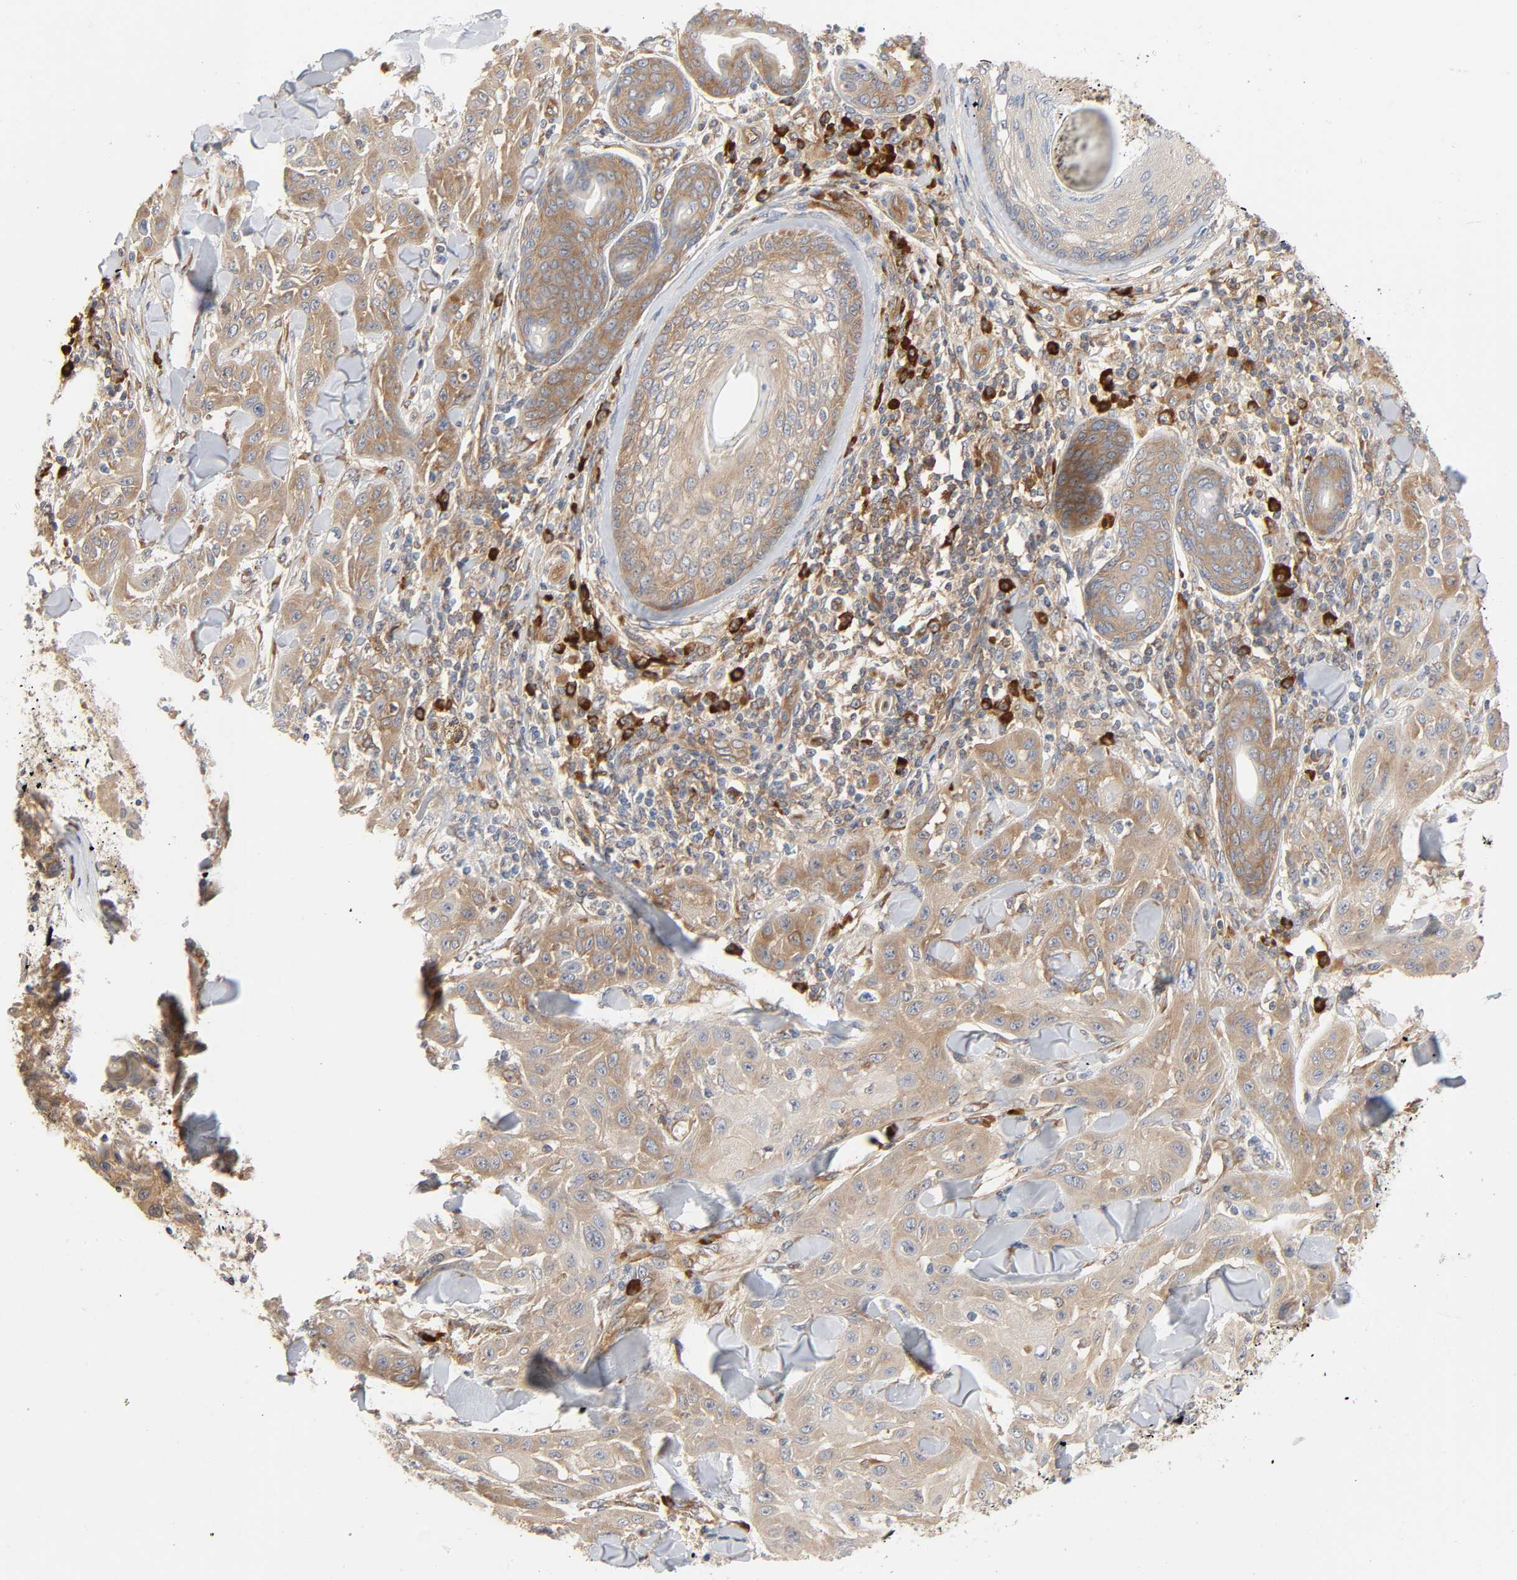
{"staining": {"intensity": "weak", "quantity": ">75%", "location": "cytoplasmic/membranous"}, "tissue": "skin cancer", "cell_type": "Tumor cells", "image_type": "cancer", "snomed": [{"axis": "morphology", "description": "Squamous cell carcinoma, NOS"}, {"axis": "topography", "description": "Skin"}], "caption": "A high-resolution image shows immunohistochemistry staining of skin cancer, which exhibits weak cytoplasmic/membranous staining in about >75% of tumor cells.", "gene": "SCHIP1", "patient": {"sex": "male", "age": 24}}